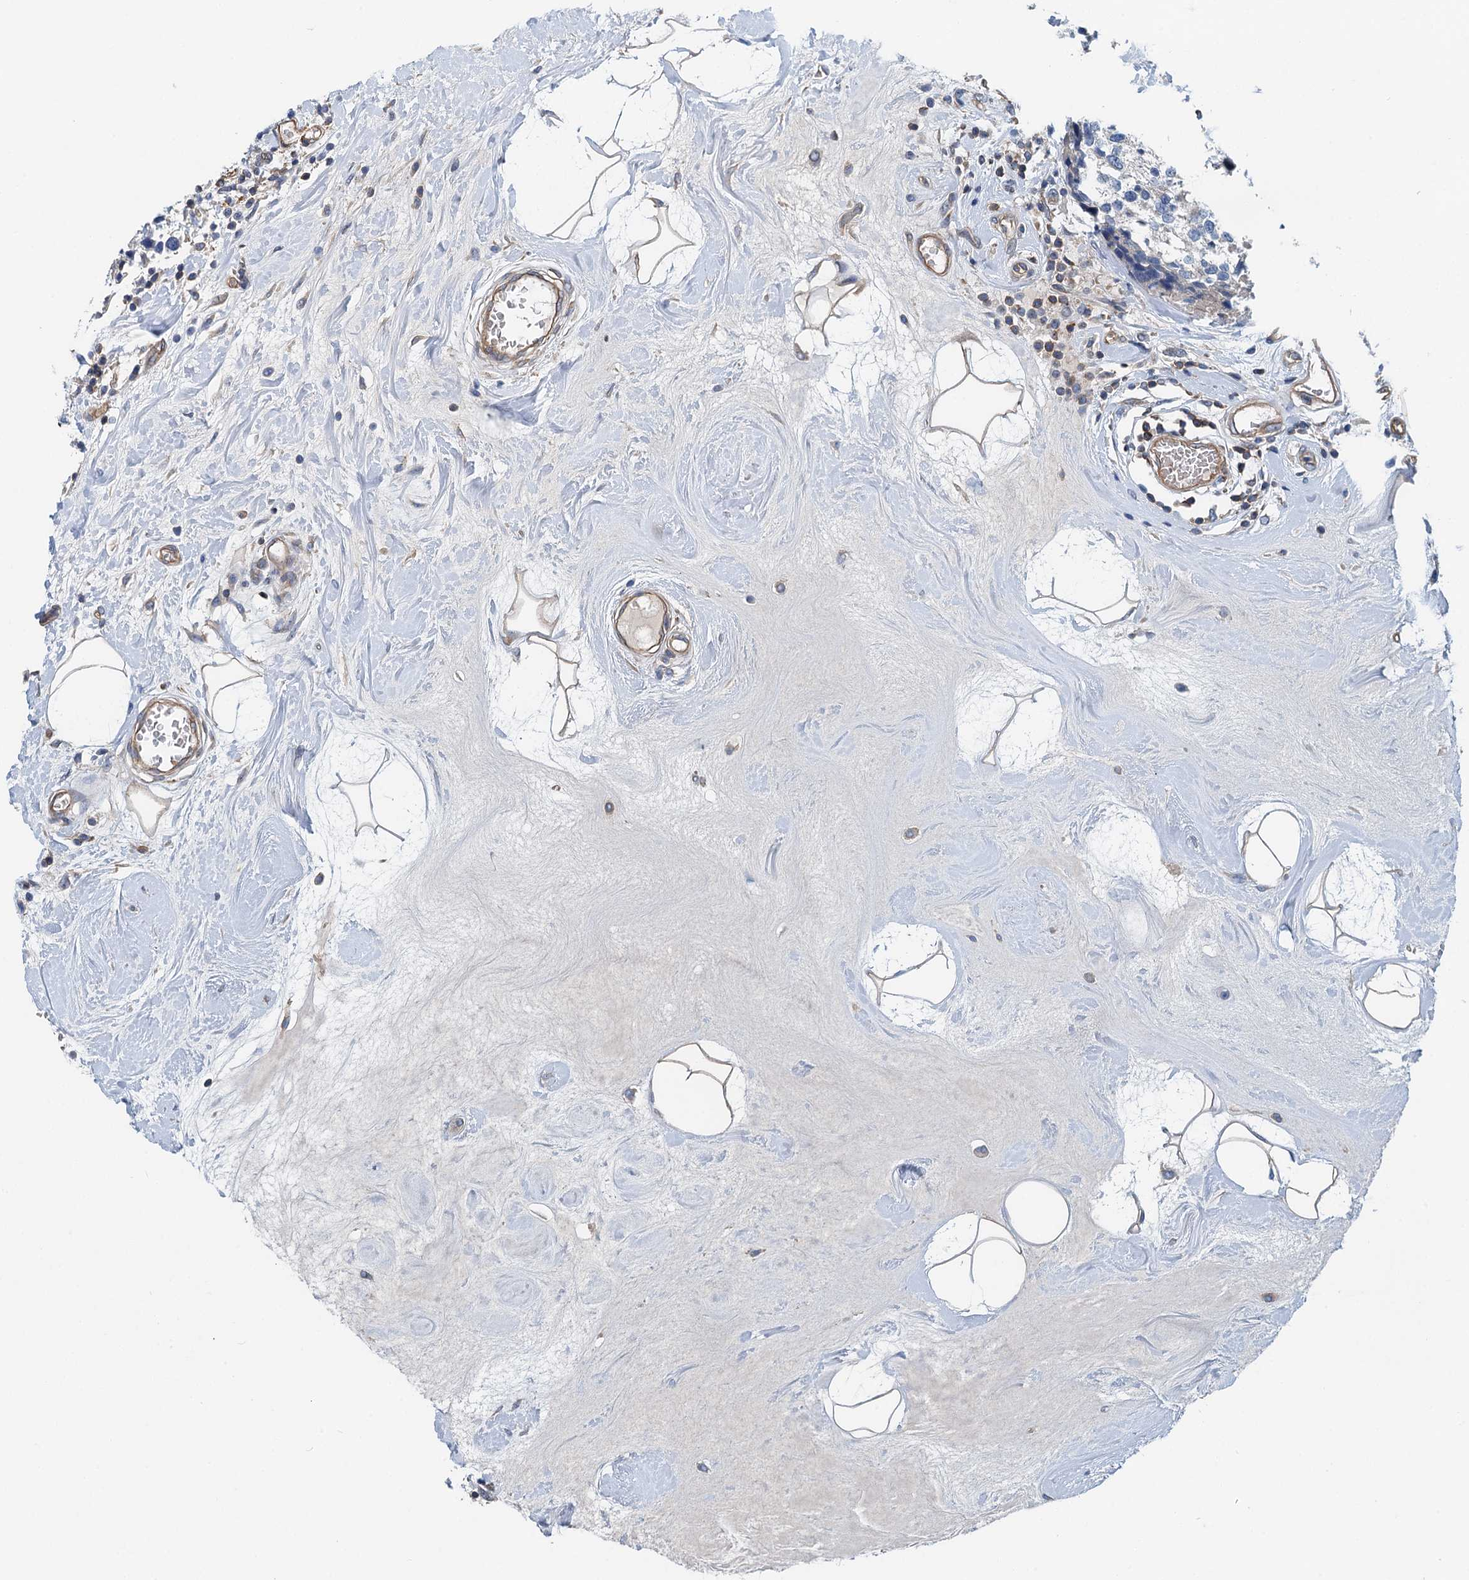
{"staining": {"intensity": "negative", "quantity": "none", "location": "none"}, "tissue": "breast cancer", "cell_type": "Tumor cells", "image_type": "cancer", "snomed": [{"axis": "morphology", "description": "Lobular carcinoma"}, {"axis": "topography", "description": "Breast"}], "caption": "A photomicrograph of breast cancer stained for a protein shows no brown staining in tumor cells. (DAB (3,3'-diaminobenzidine) IHC visualized using brightfield microscopy, high magnification).", "gene": "ROGDI", "patient": {"sex": "female", "age": 59}}